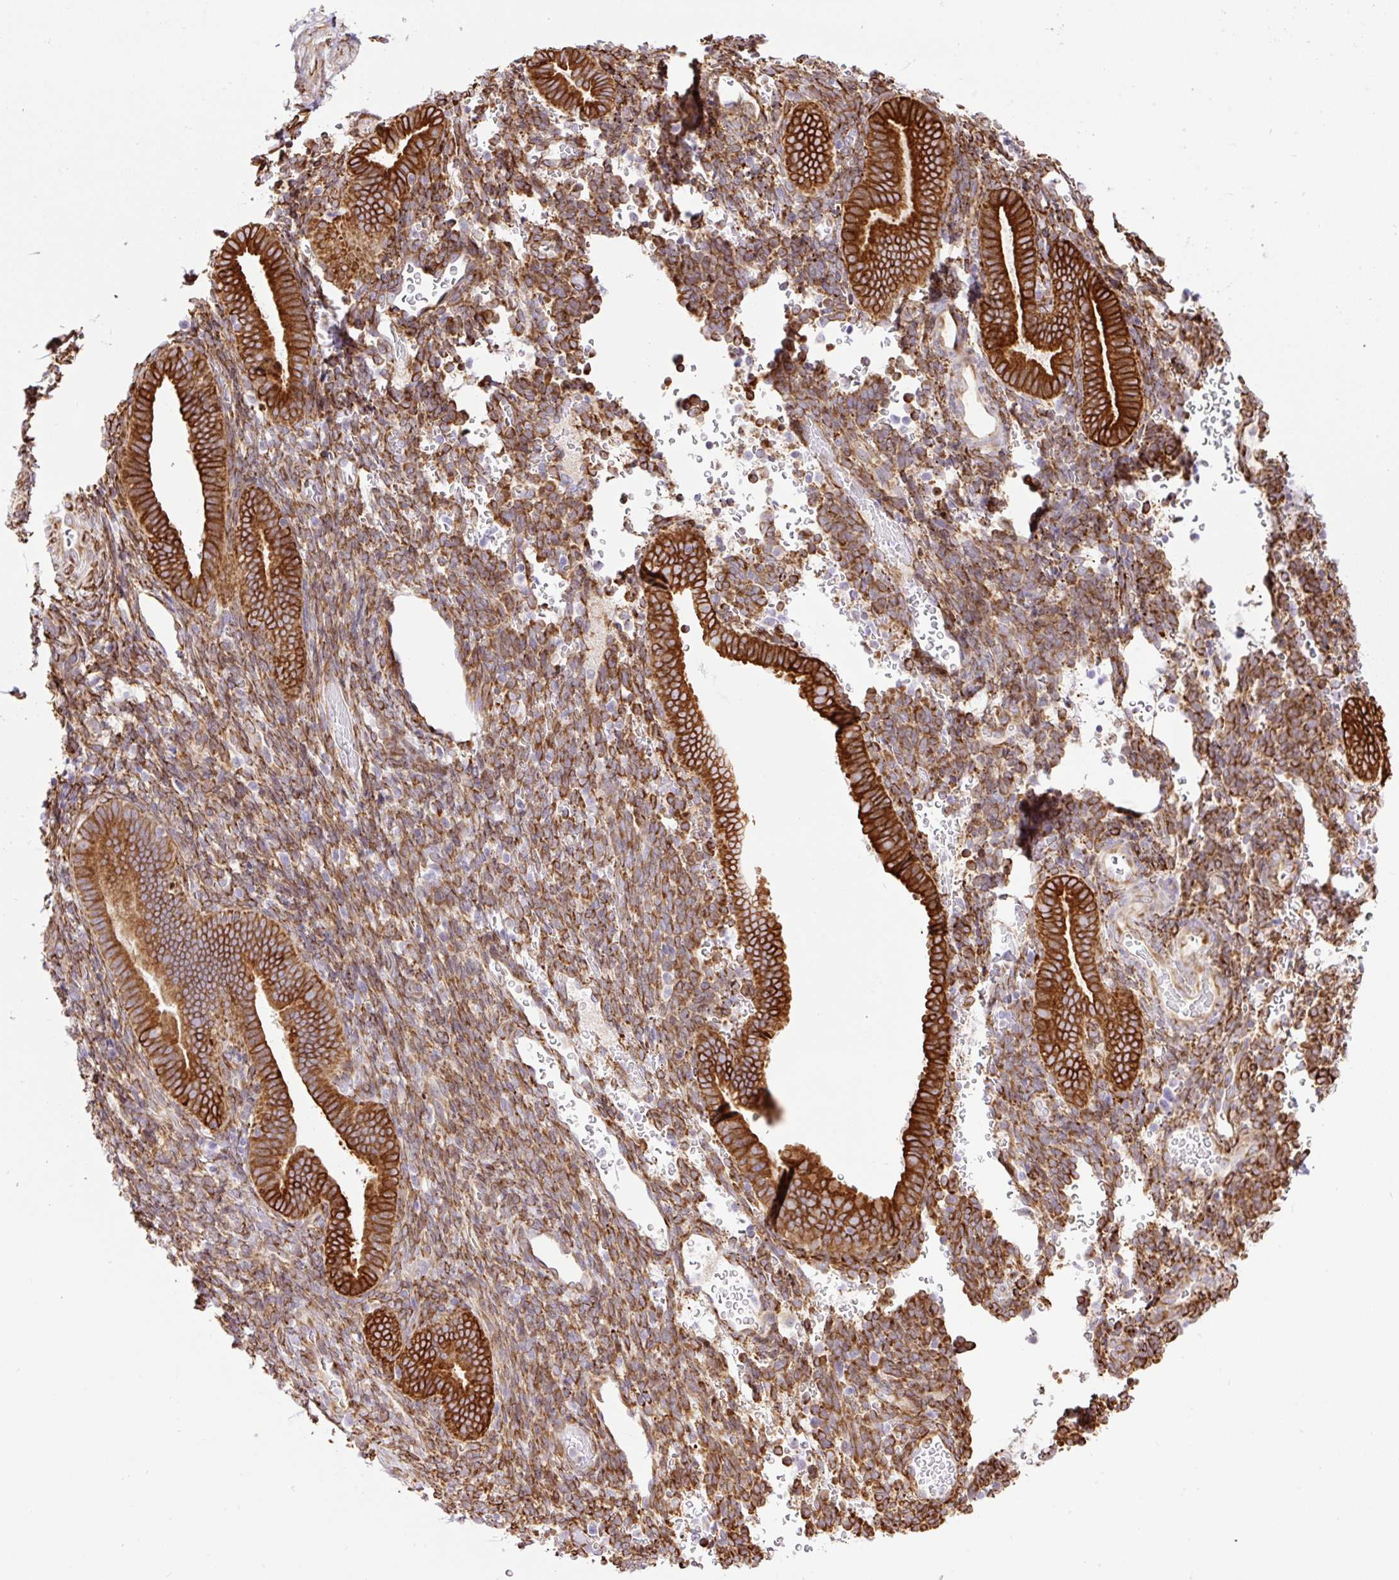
{"staining": {"intensity": "moderate", "quantity": "25%-75%", "location": "cytoplasmic/membranous"}, "tissue": "endometrium", "cell_type": "Cells in endometrial stroma", "image_type": "normal", "snomed": [{"axis": "morphology", "description": "Normal tissue, NOS"}, {"axis": "topography", "description": "Endometrium"}], "caption": "Endometrium stained with IHC displays moderate cytoplasmic/membranous positivity in approximately 25%-75% of cells in endometrial stroma.", "gene": "RAB30", "patient": {"sex": "female", "age": 34}}